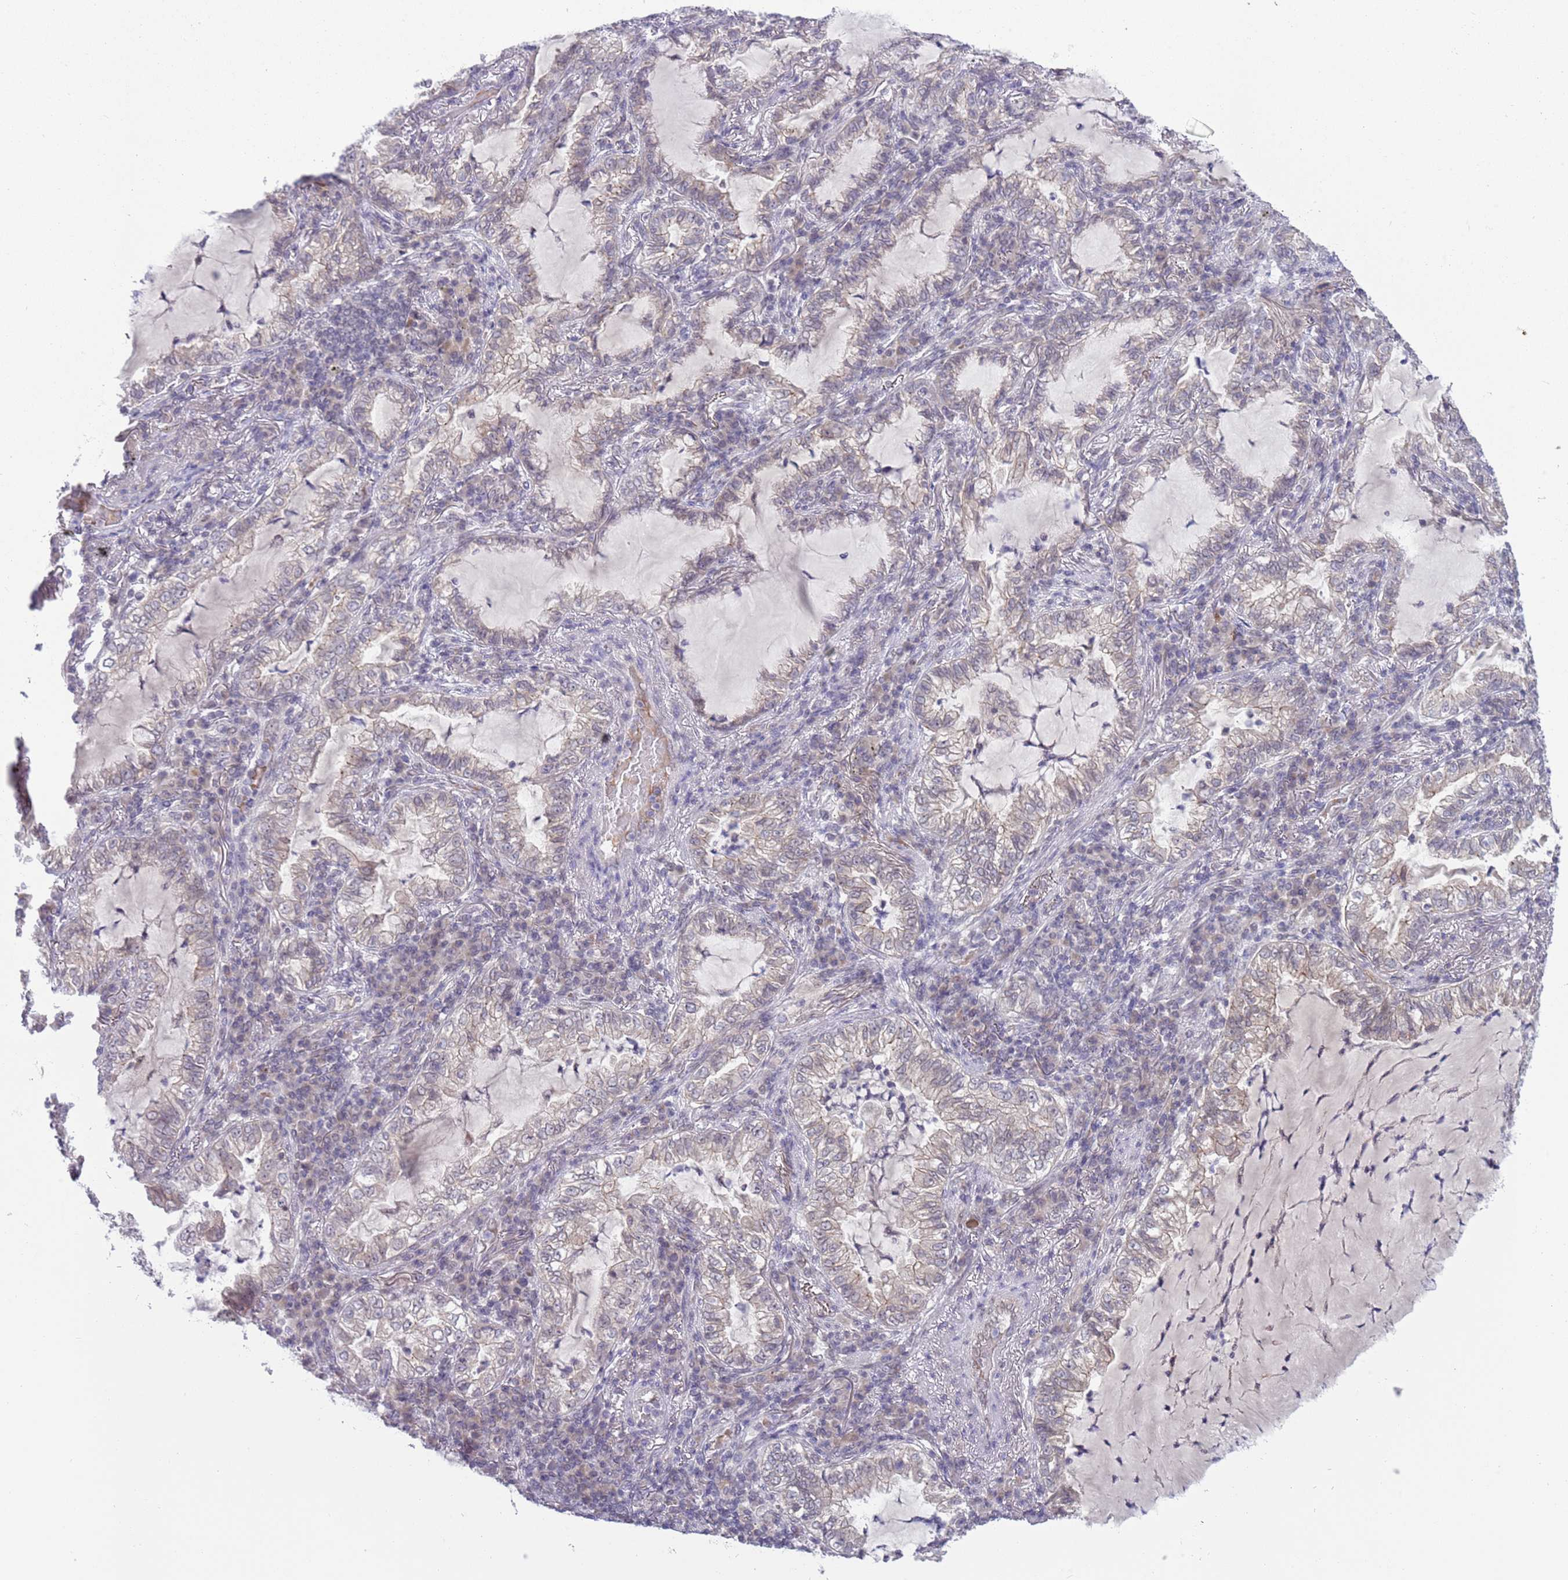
{"staining": {"intensity": "negative", "quantity": "none", "location": "none"}, "tissue": "lung cancer", "cell_type": "Tumor cells", "image_type": "cancer", "snomed": [{"axis": "morphology", "description": "Adenocarcinoma, NOS"}, {"axis": "topography", "description": "Lung"}], "caption": "IHC image of neoplastic tissue: lung cancer (adenocarcinoma) stained with DAB reveals no significant protein staining in tumor cells.", "gene": "TM2D1", "patient": {"sex": "female", "age": 73}}